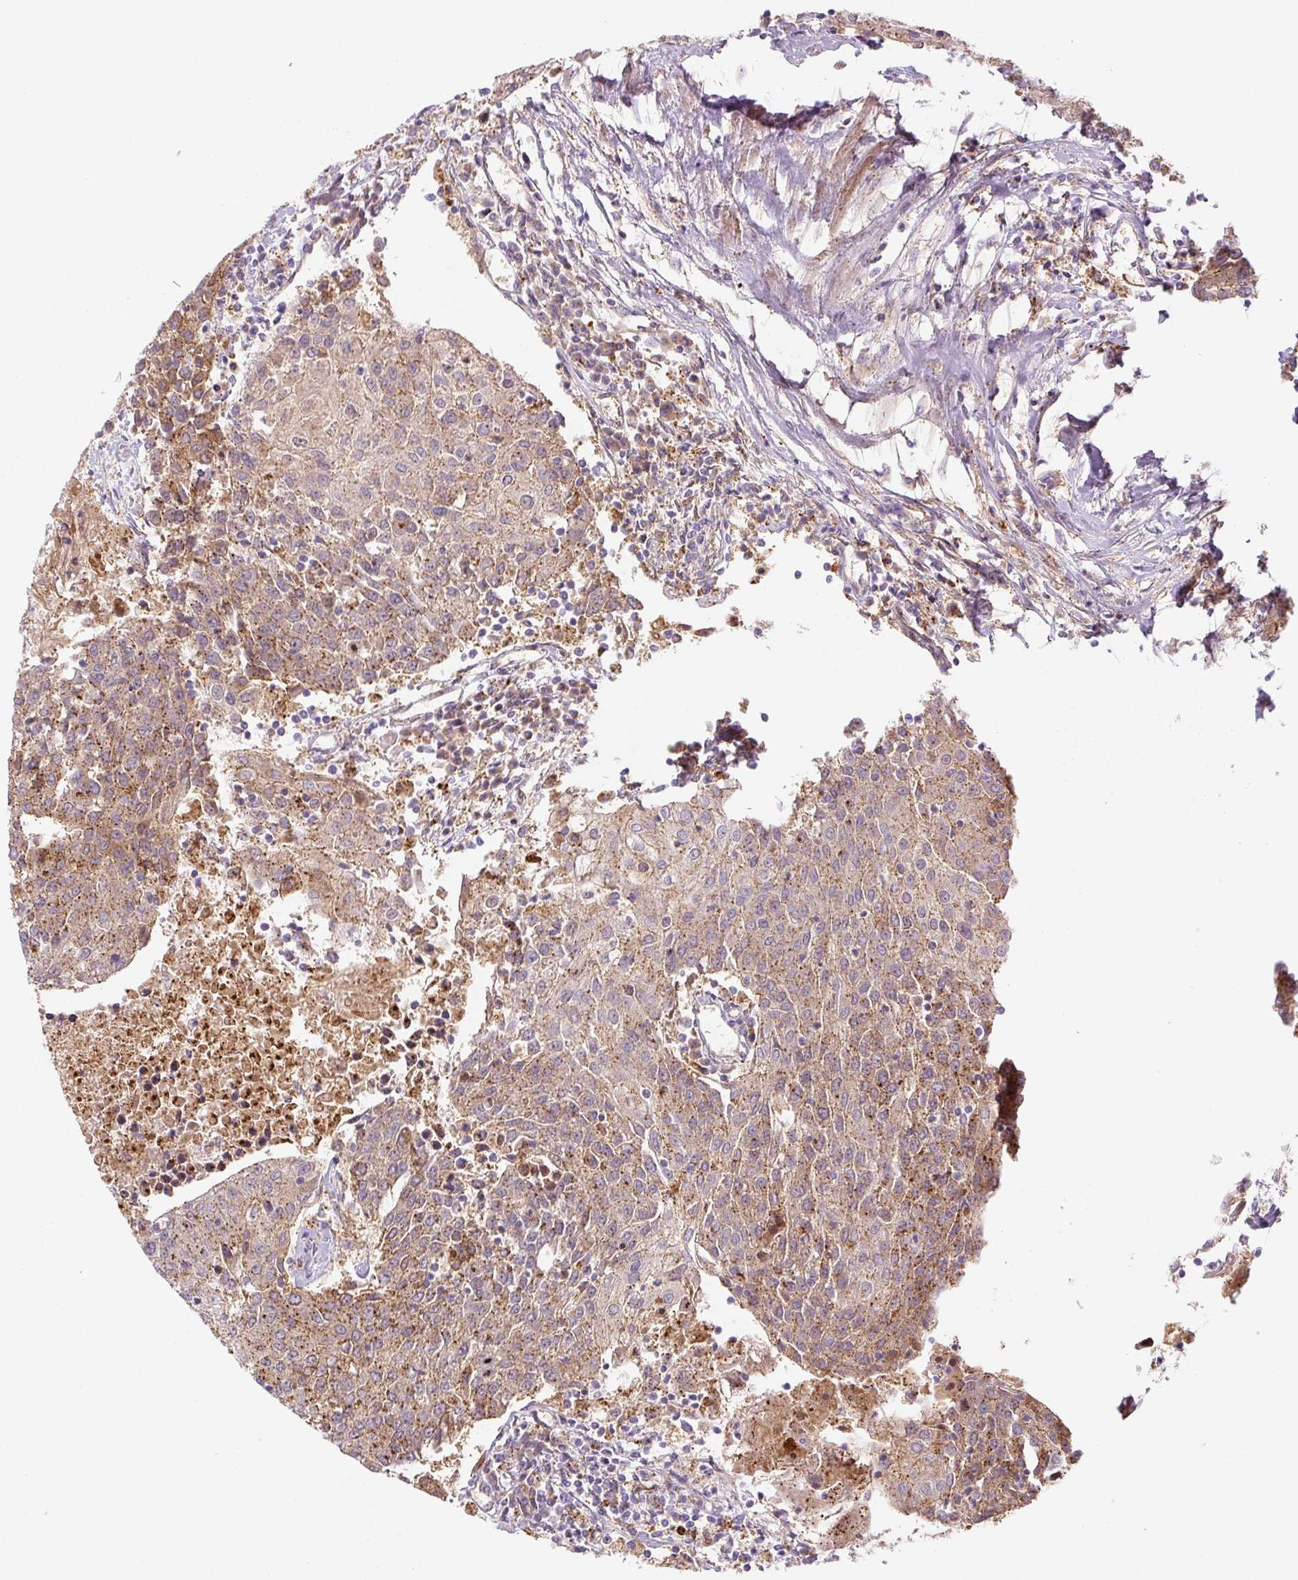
{"staining": {"intensity": "moderate", "quantity": ">75%", "location": "cytoplasmic/membranous"}, "tissue": "urothelial cancer", "cell_type": "Tumor cells", "image_type": "cancer", "snomed": [{"axis": "morphology", "description": "Urothelial carcinoma, High grade"}, {"axis": "topography", "description": "Urinary bladder"}], "caption": "A histopathology image showing moderate cytoplasmic/membranous positivity in approximately >75% of tumor cells in urothelial carcinoma (high-grade), as visualized by brown immunohistochemical staining.", "gene": "ZSWIM7", "patient": {"sex": "female", "age": 85}}